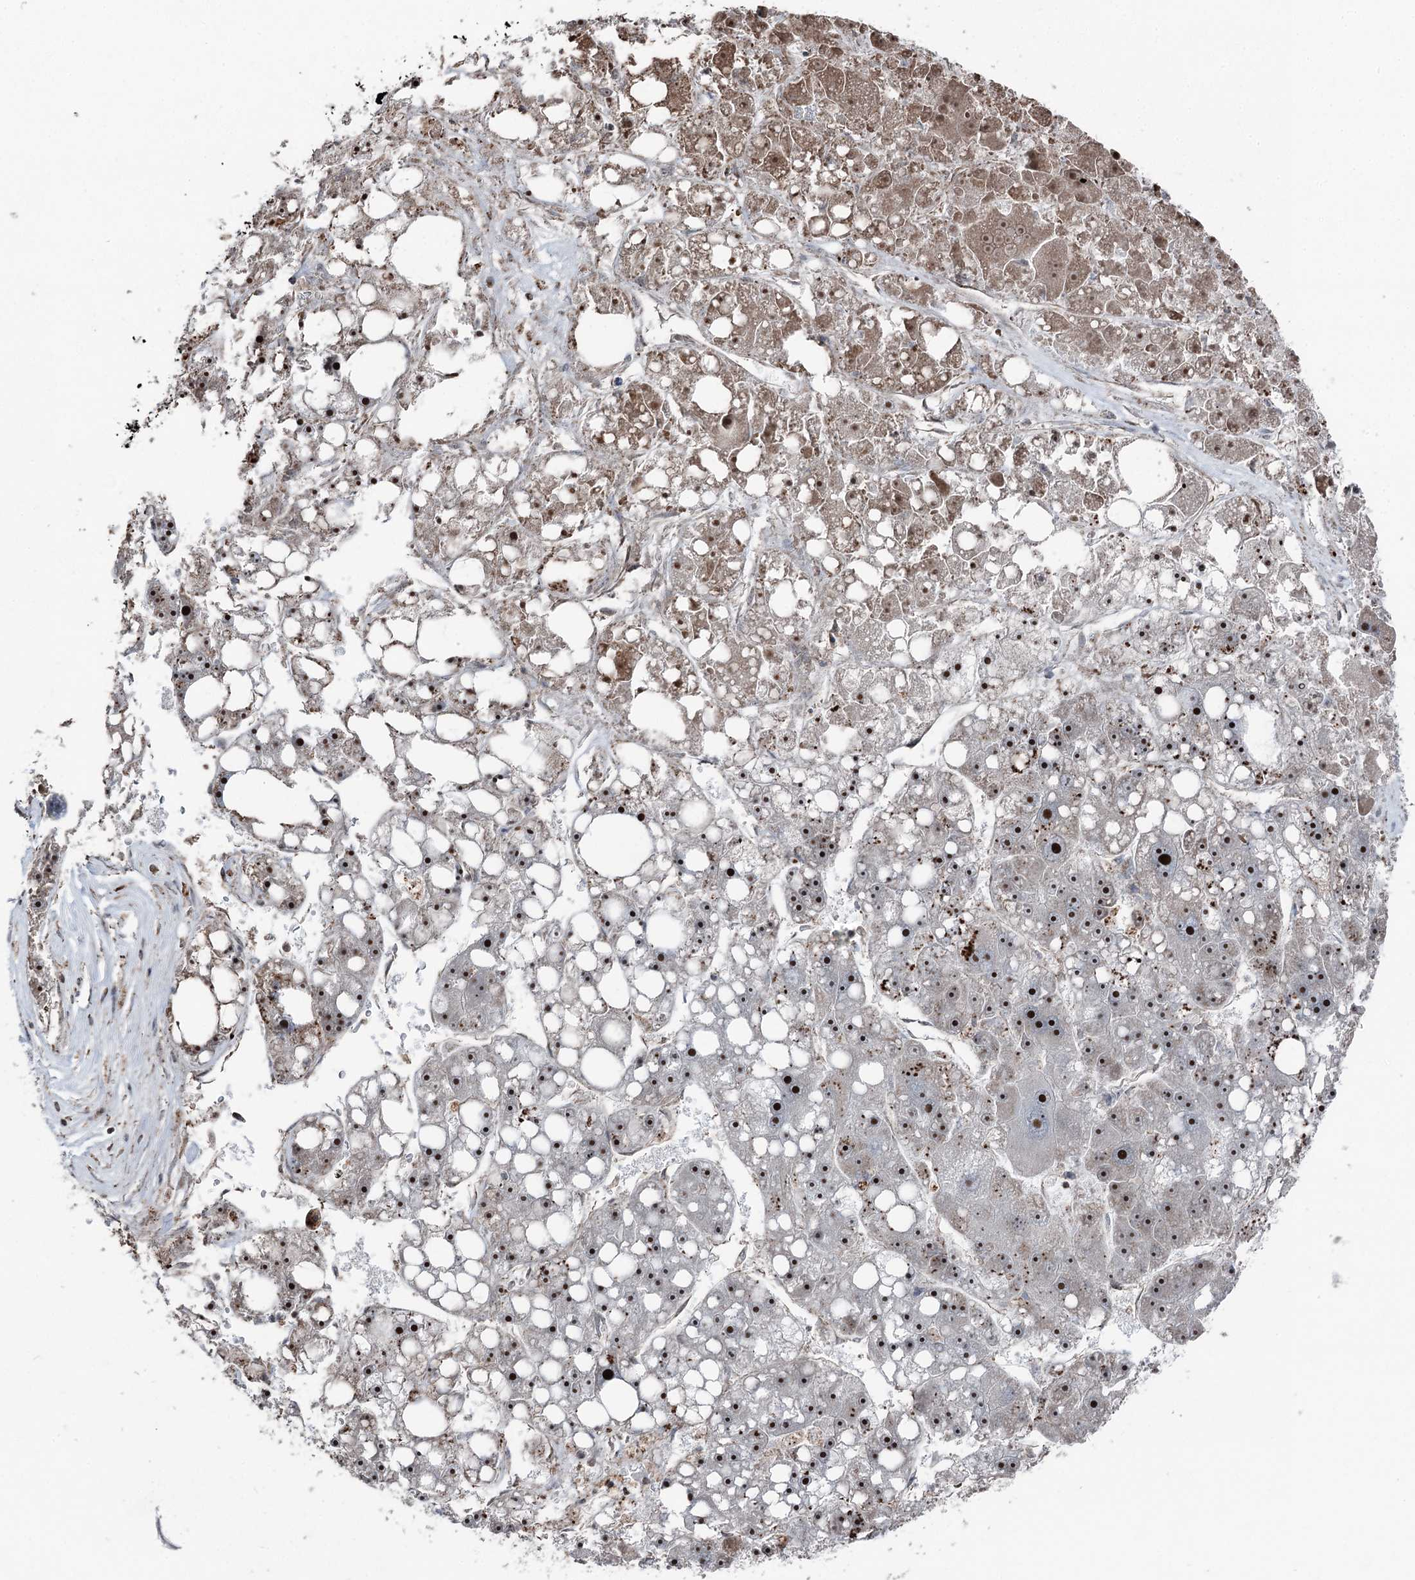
{"staining": {"intensity": "strong", "quantity": ">75%", "location": "nuclear"}, "tissue": "liver cancer", "cell_type": "Tumor cells", "image_type": "cancer", "snomed": [{"axis": "morphology", "description": "Carcinoma, Hepatocellular, NOS"}, {"axis": "topography", "description": "Liver"}], "caption": "Immunohistochemistry (IHC) photomicrograph of neoplastic tissue: hepatocellular carcinoma (liver) stained using immunohistochemistry (IHC) exhibits high levels of strong protein expression localized specifically in the nuclear of tumor cells, appearing as a nuclear brown color.", "gene": "STEEP1", "patient": {"sex": "female", "age": 61}}